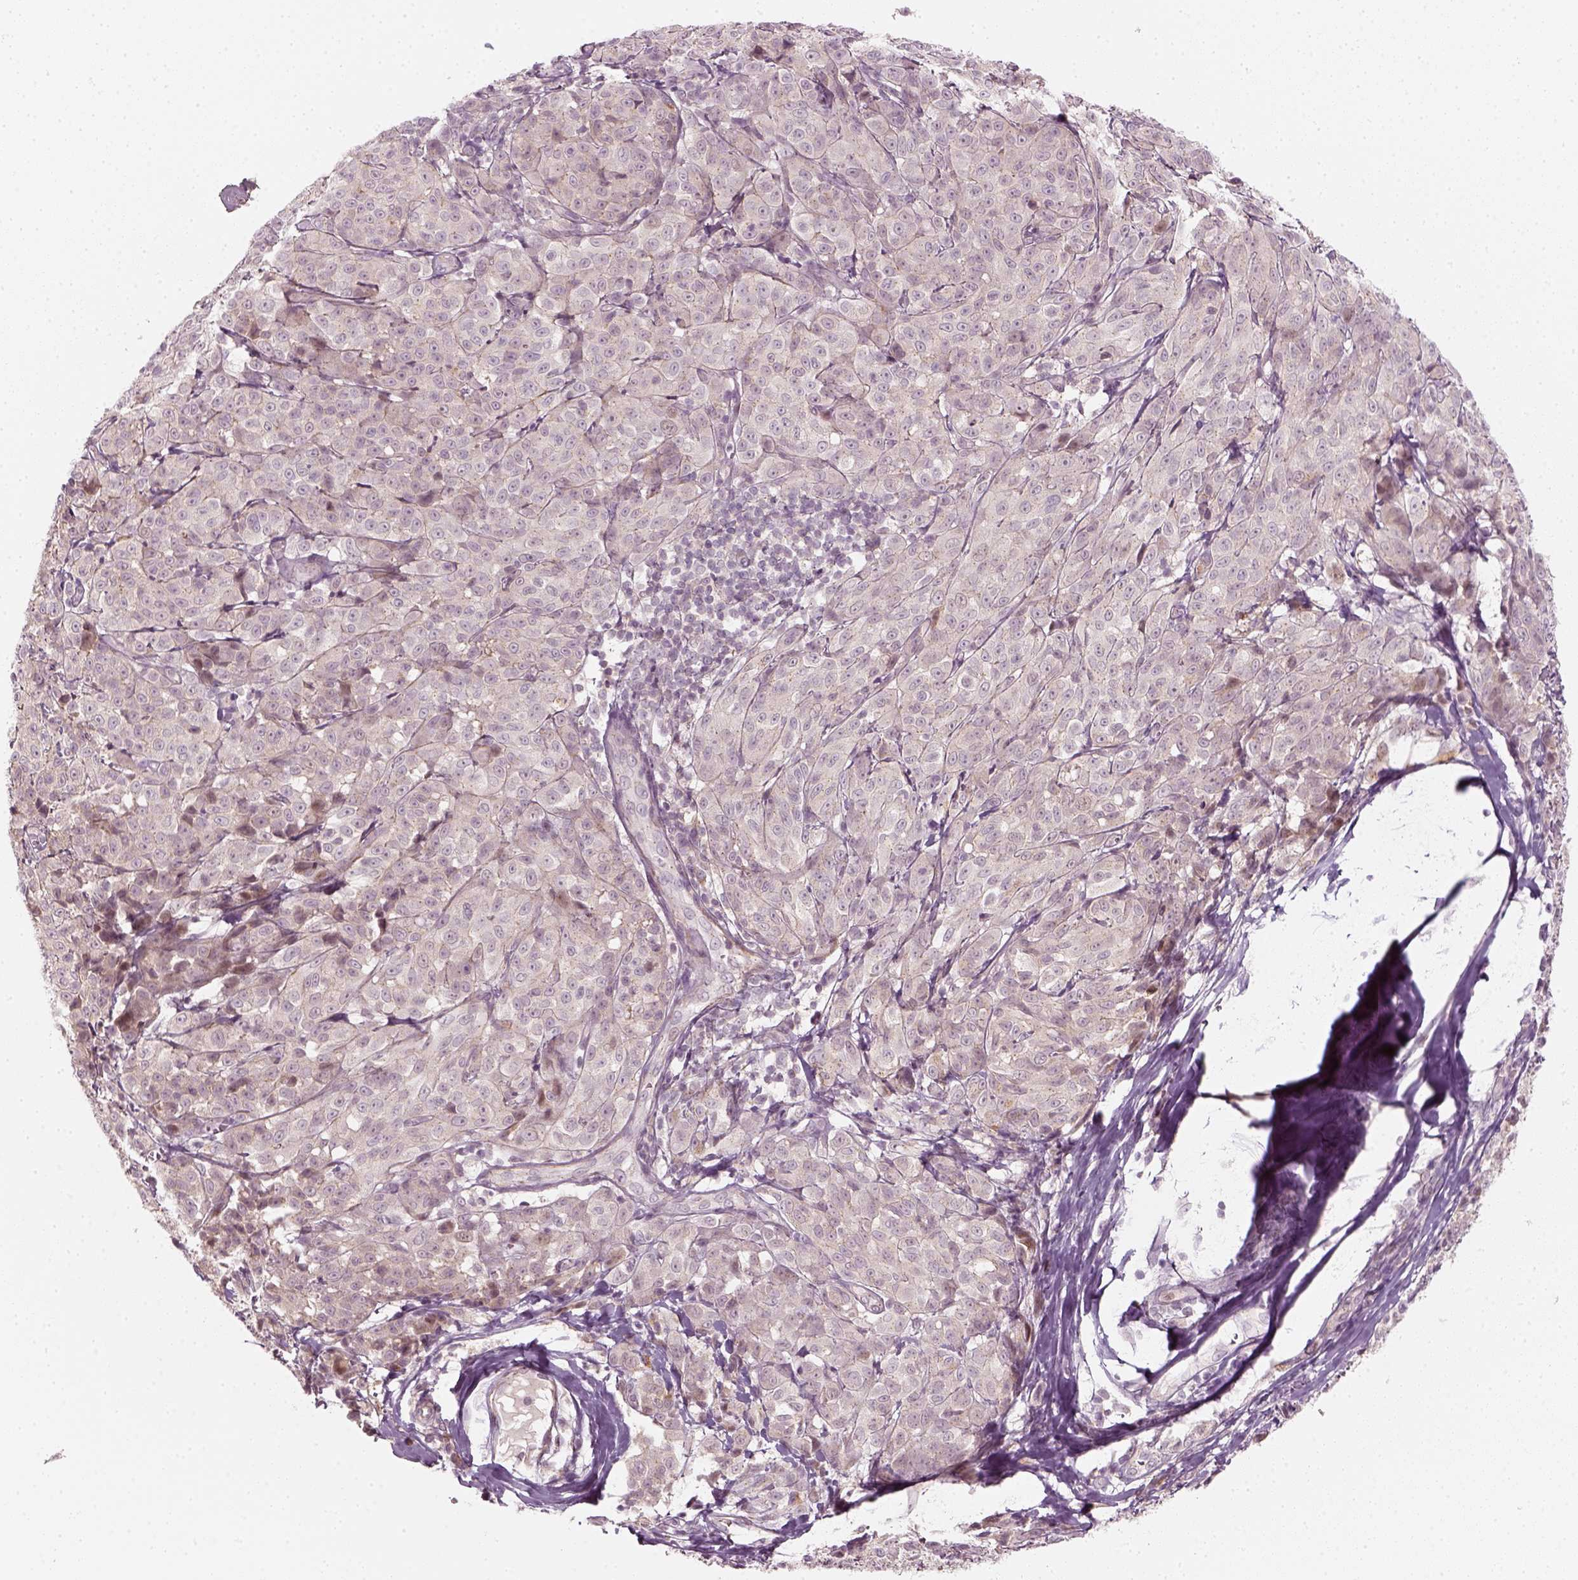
{"staining": {"intensity": "negative", "quantity": "none", "location": "none"}, "tissue": "melanoma", "cell_type": "Tumor cells", "image_type": "cancer", "snomed": [{"axis": "morphology", "description": "Malignant melanoma, NOS"}, {"axis": "topography", "description": "Skin"}], "caption": "This micrograph is of melanoma stained with immunohistochemistry to label a protein in brown with the nuclei are counter-stained blue. There is no positivity in tumor cells.", "gene": "MLIP", "patient": {"sex": "male", "age": 89}}